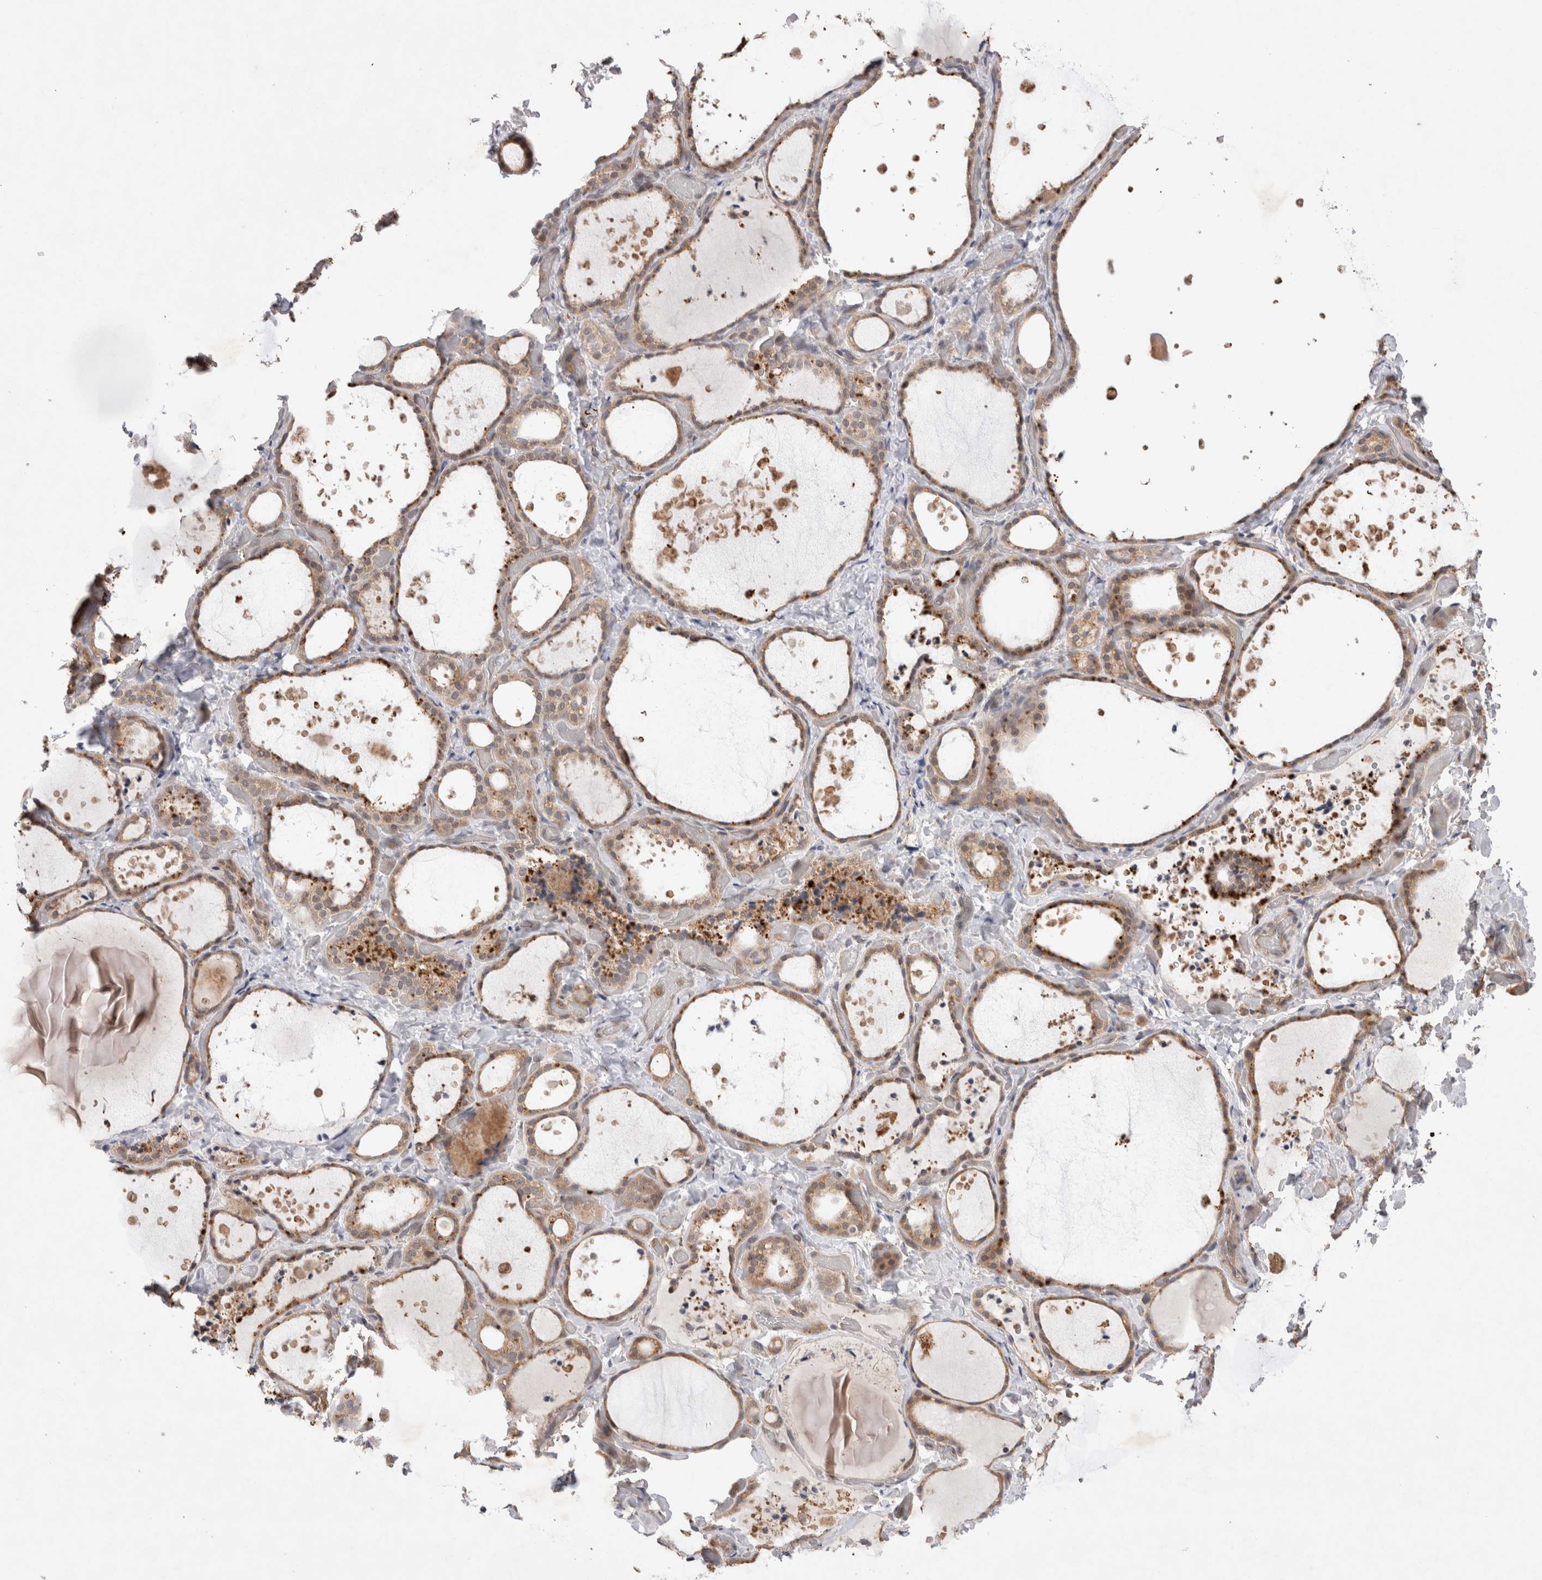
{"staining": {"intensity": "moderate", "quantity": ">75%", "location": "cytoplasmic/membranous"}, "tissue": "thyroid gland", "cell_type": "Glandular cells", "image_type": "normal", "snomed": [{"axis": "morphology", "description": "Normal tissue, NOS"}, {"axis": "topography", "description": "Thyroid gland"}], "caption": "Immunohistochemical staining of normal thyroid gland reveals medium levels of moderate cytoplasmic/membranous expression in about >75% of glandular cells. (IHC, brightfield microscopy, high magnification).", "gene": "EIF3E", "patient": {"sex": "female", "age": 44}}